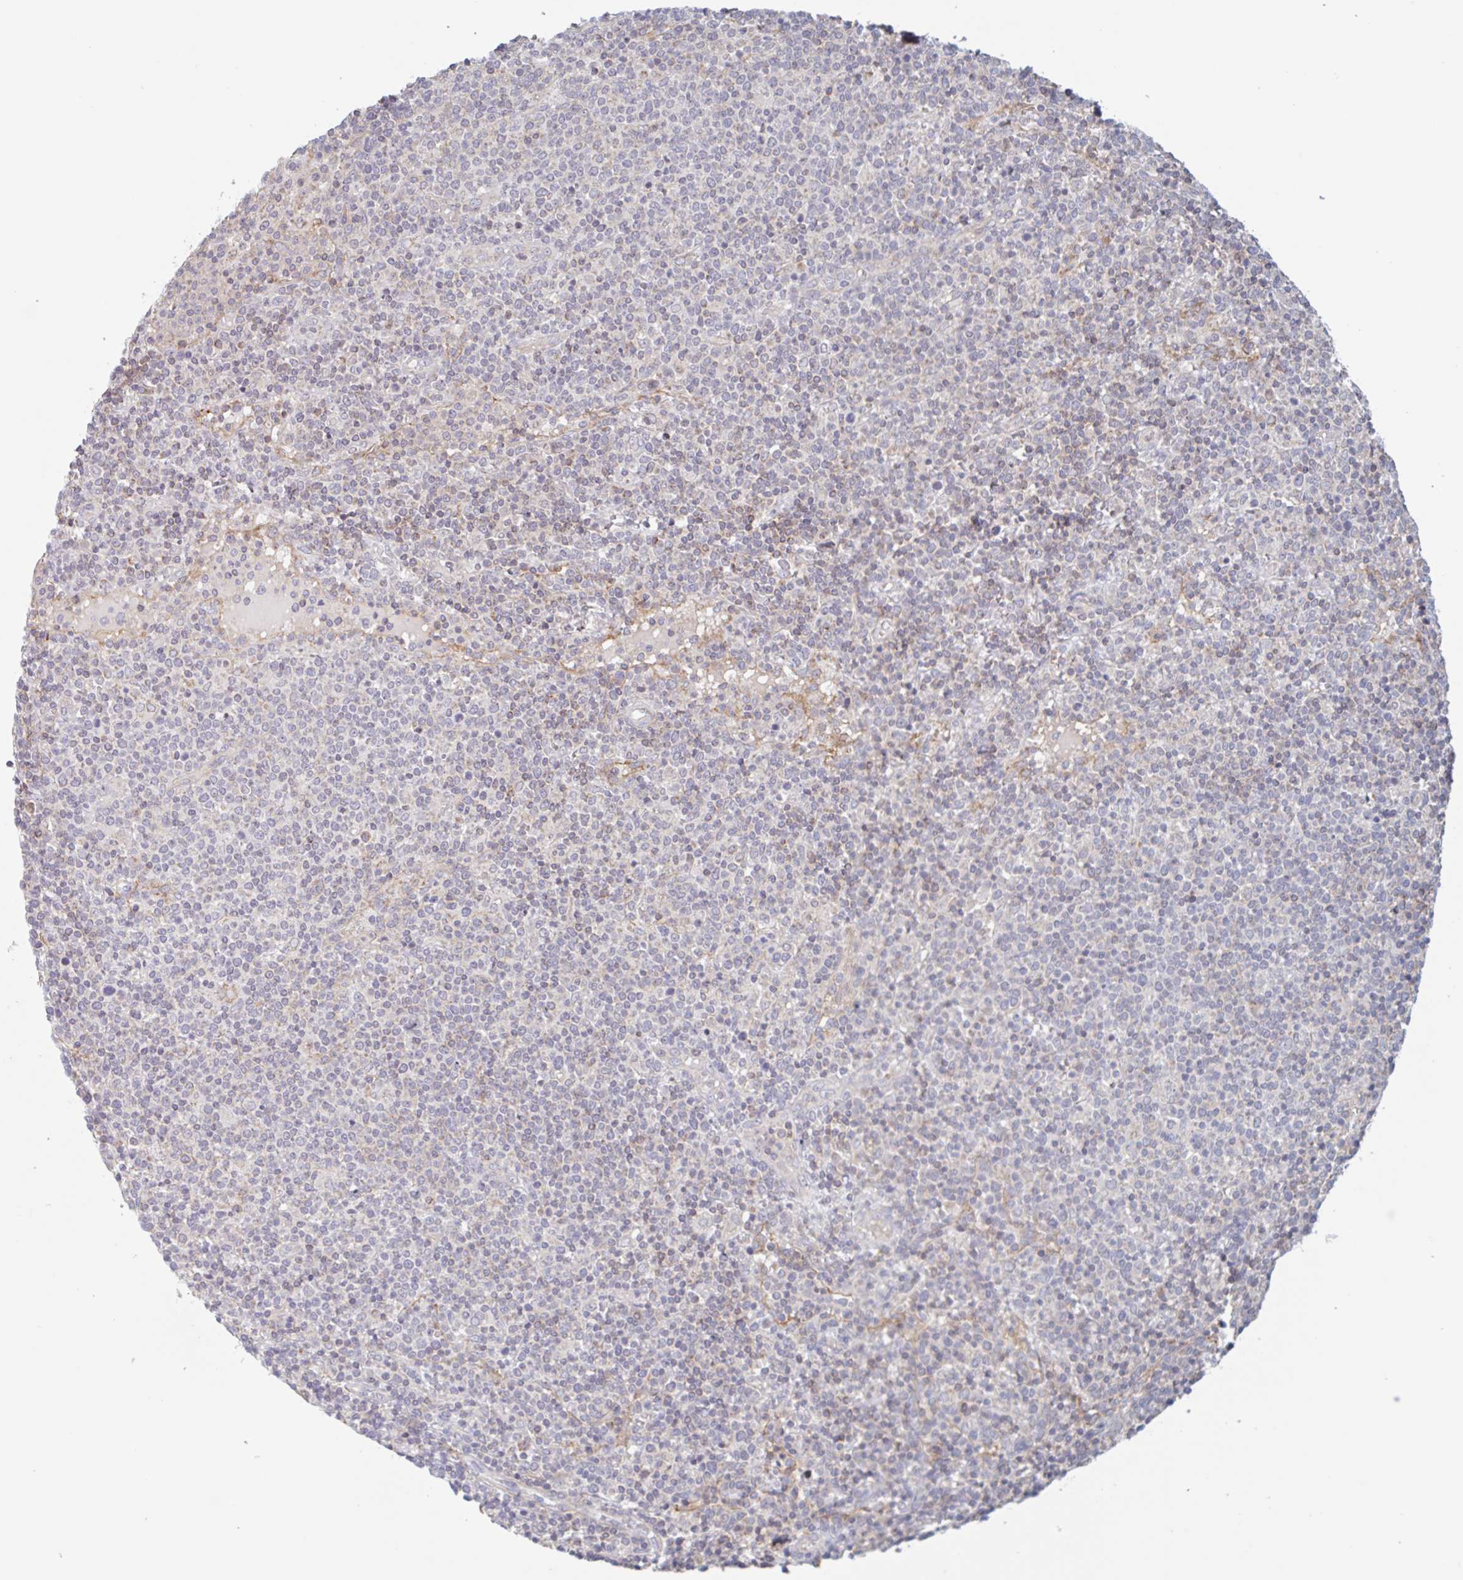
{"staining": {"intensity": "negative", "quantity": "none", "location": "none"}, "tissue": "lymphoma", "cell_type": "Tumor cells", "image_type": "cancer", "snomed": [{"axis": "morphology", "description": "Malignant lymphoma, non-Hodgkin's type, High grade"}, {"axis": "topography", "description": "Lymph node"}], "caption": "Immunohistochemistry of human lymphoma displays no staining in tumor cells.", "gene": "SURF1", "patient": {"sex": "male", "age": 61}}